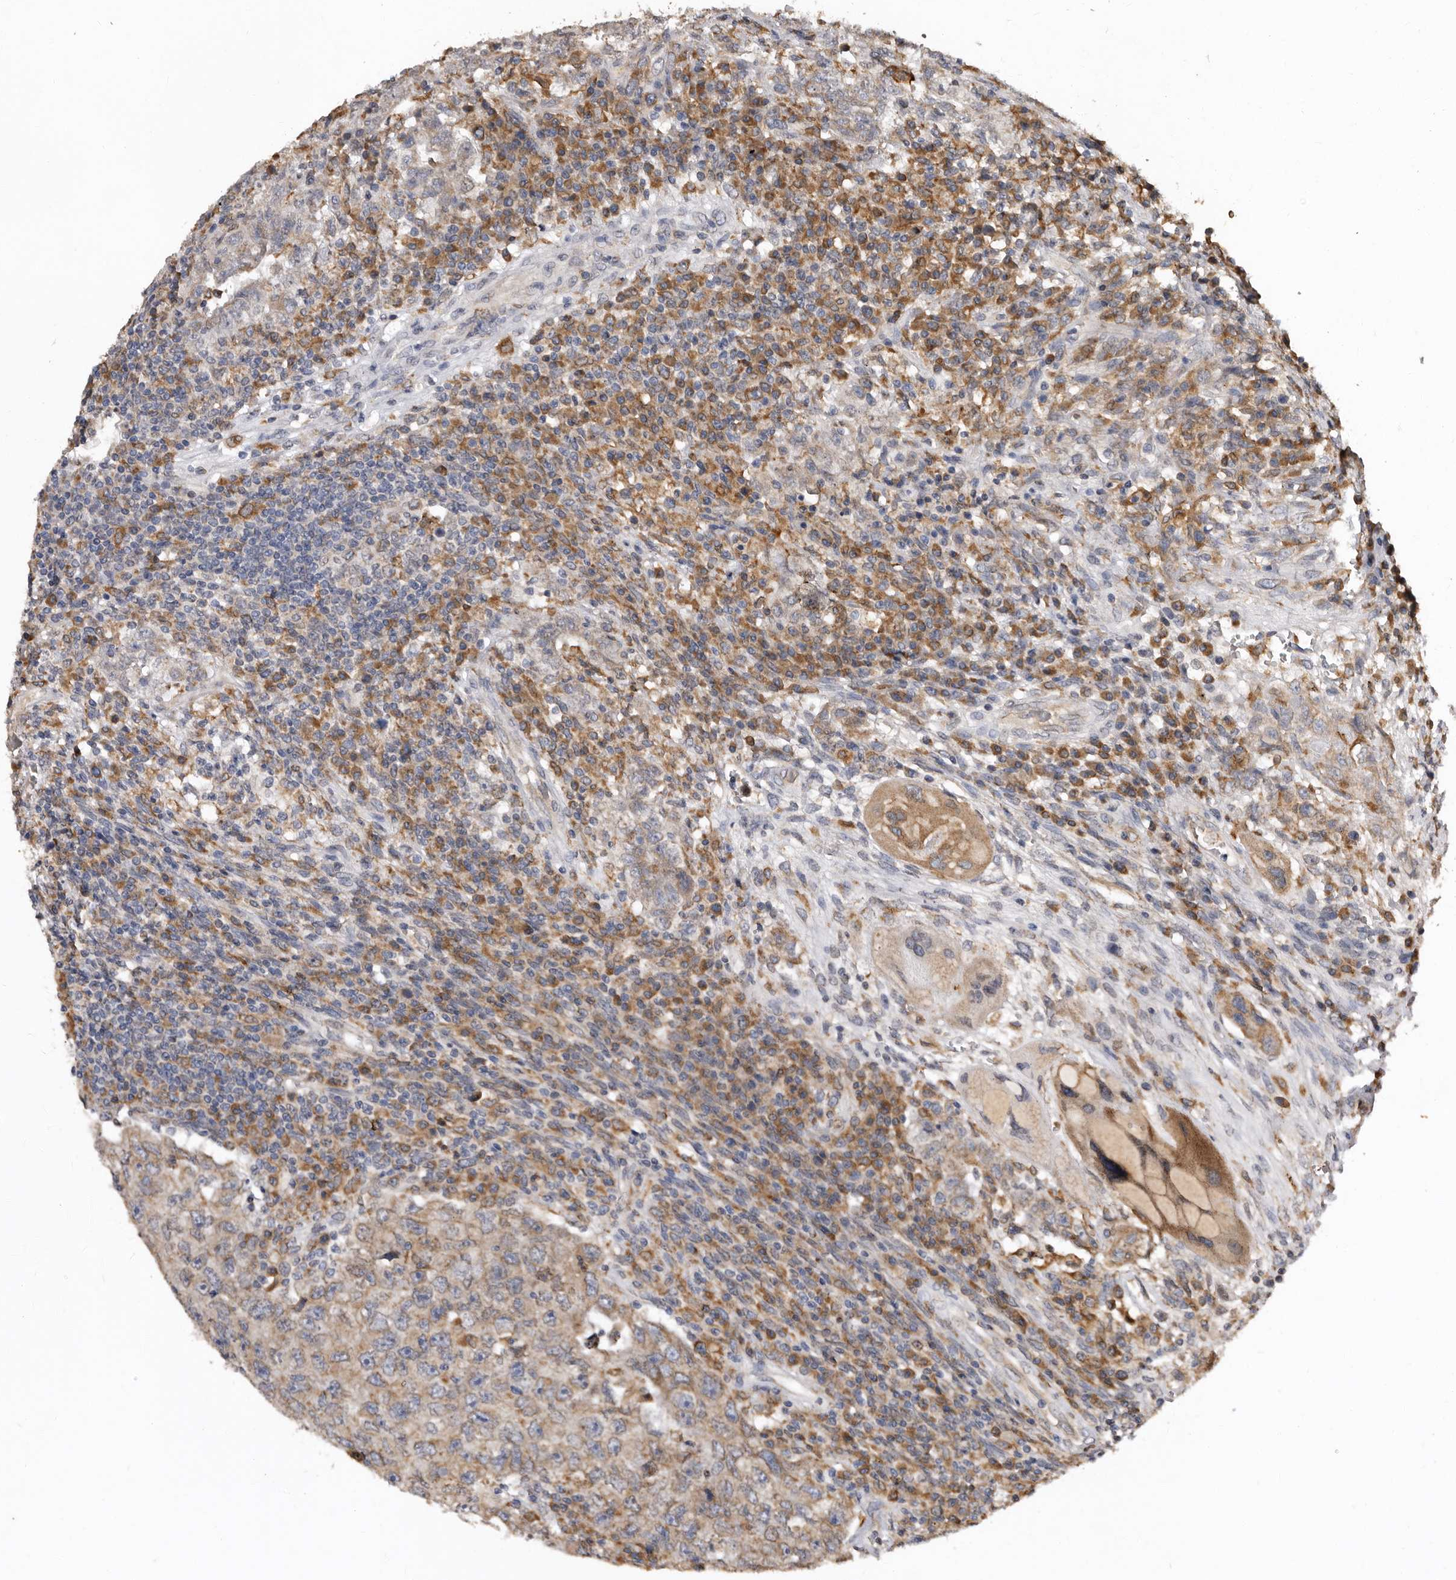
{"staining": {"intensity": "weak", "quantity": "25%-75%", "location": "cytoplasmic/membranous"}, "tissue": "testis cancer", "cell_type": "Tumor cells", "image_type": "cancer", "snomed": [{"axis": "morphology", "description": "Carcinoma, Embryonal, NOS"}, {"axis": "topography", "description": "Testis"}], "caption": "Tumor cells show weak cytoplasmic/membranous staining in approximately 25%-75% of cells in testis cancer (embryonal carcinoma).", "gene": "INKA2", "patient": {"sex": "male", "age": 26}}